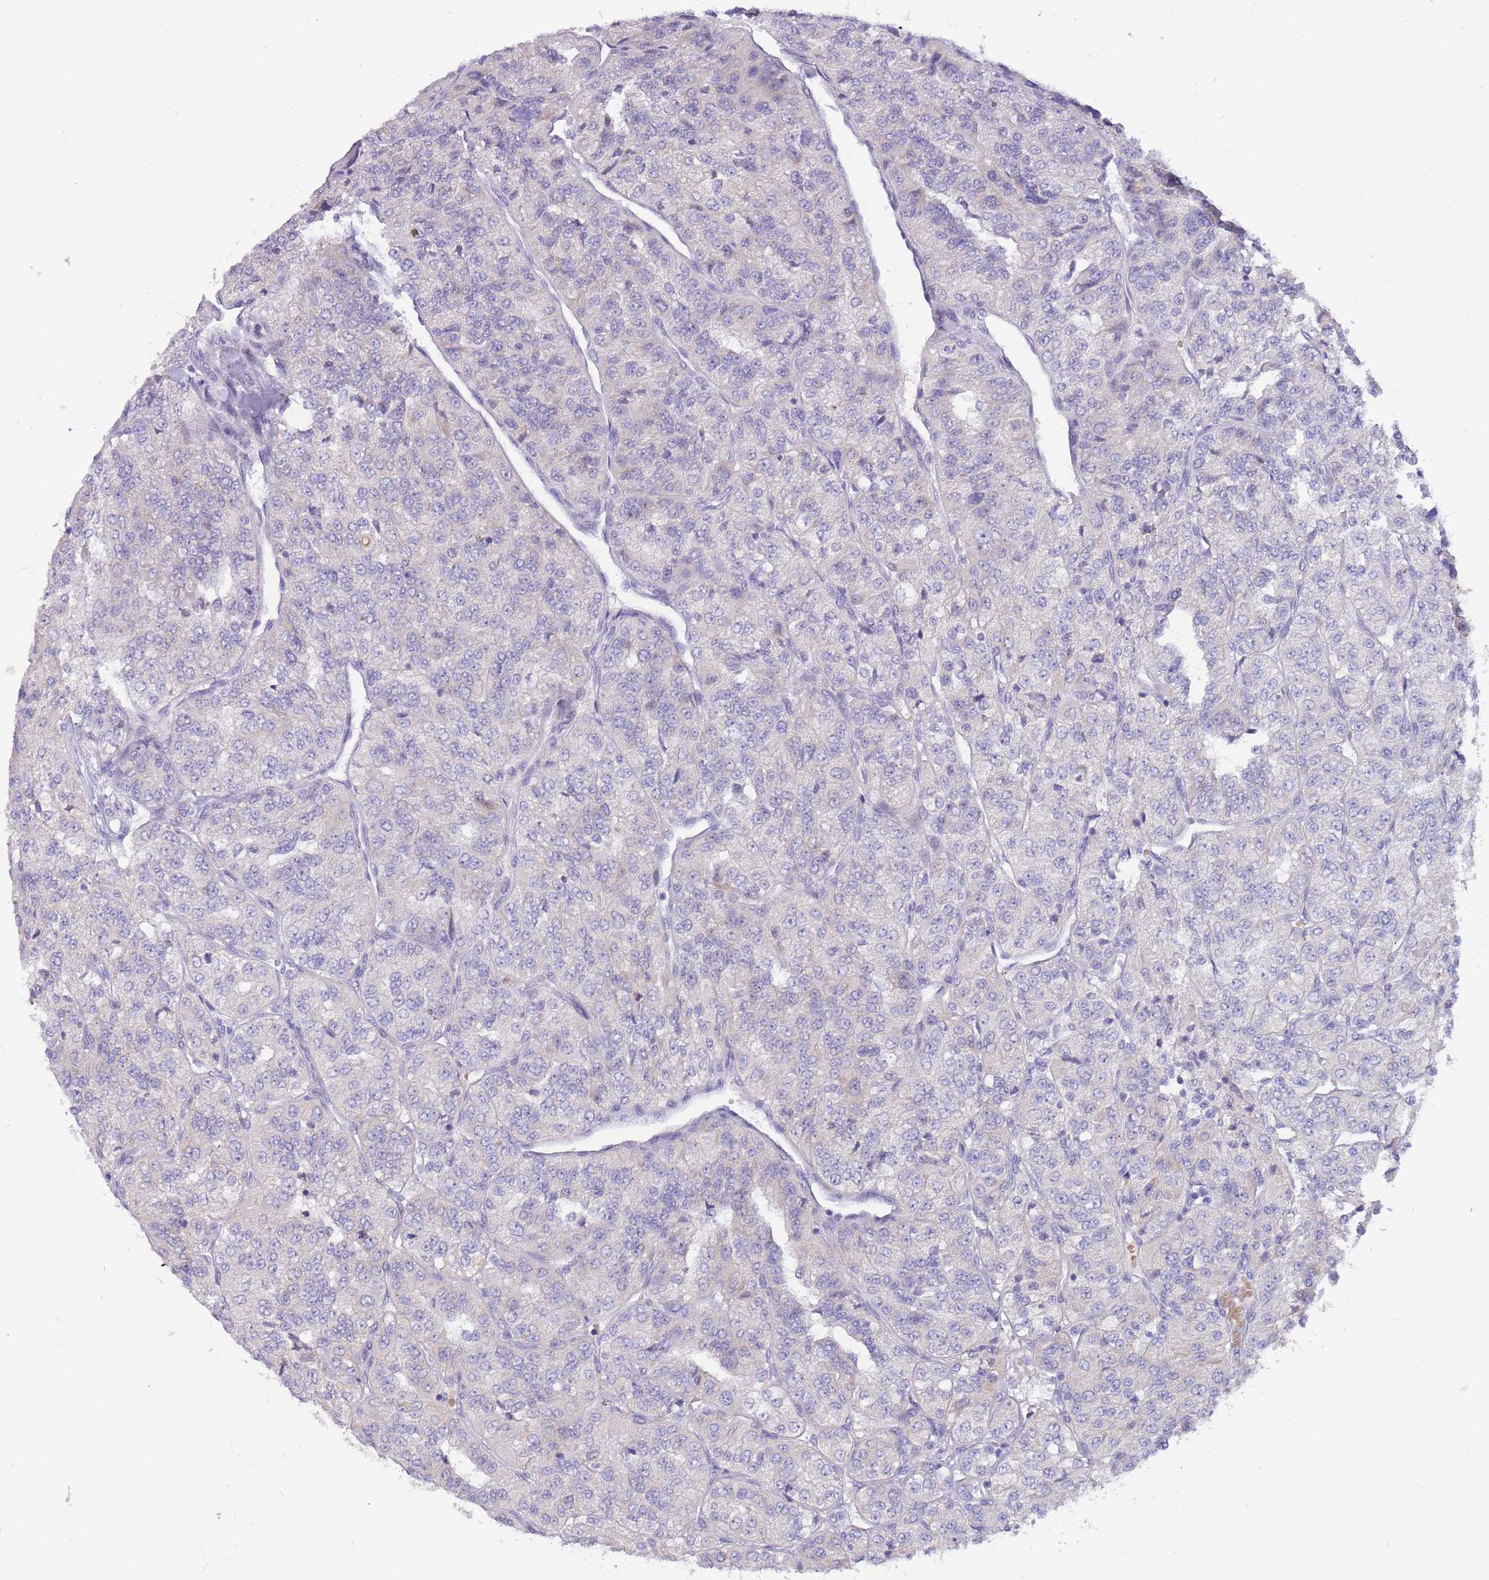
{"staining": {"intensity": "negative", "quantity": "none", "location": "none"}, "tissue": "renal cancer", "cell_type": "Tumor cells", "image_type": "cancer", "snomed": [{"axis": "morphology", "description": "Adenocarcinoma, NOS"}, {"axis": "topography", "description": "Kidney"}], "caption": "This micrograph is of renal adenocarcinoma stained with immunohistochemistry to label a protein in brown with the nuclei are counter-stained blue. There is no positivity in tumor cells. The staining was performed using DAB to visualize the protein expression in brown, while the nuclei were stained in blue with hematoxylin (Magnification: 20x).", "gene": "DDHD1", "patient": {"sex": "female", "age": 63}}